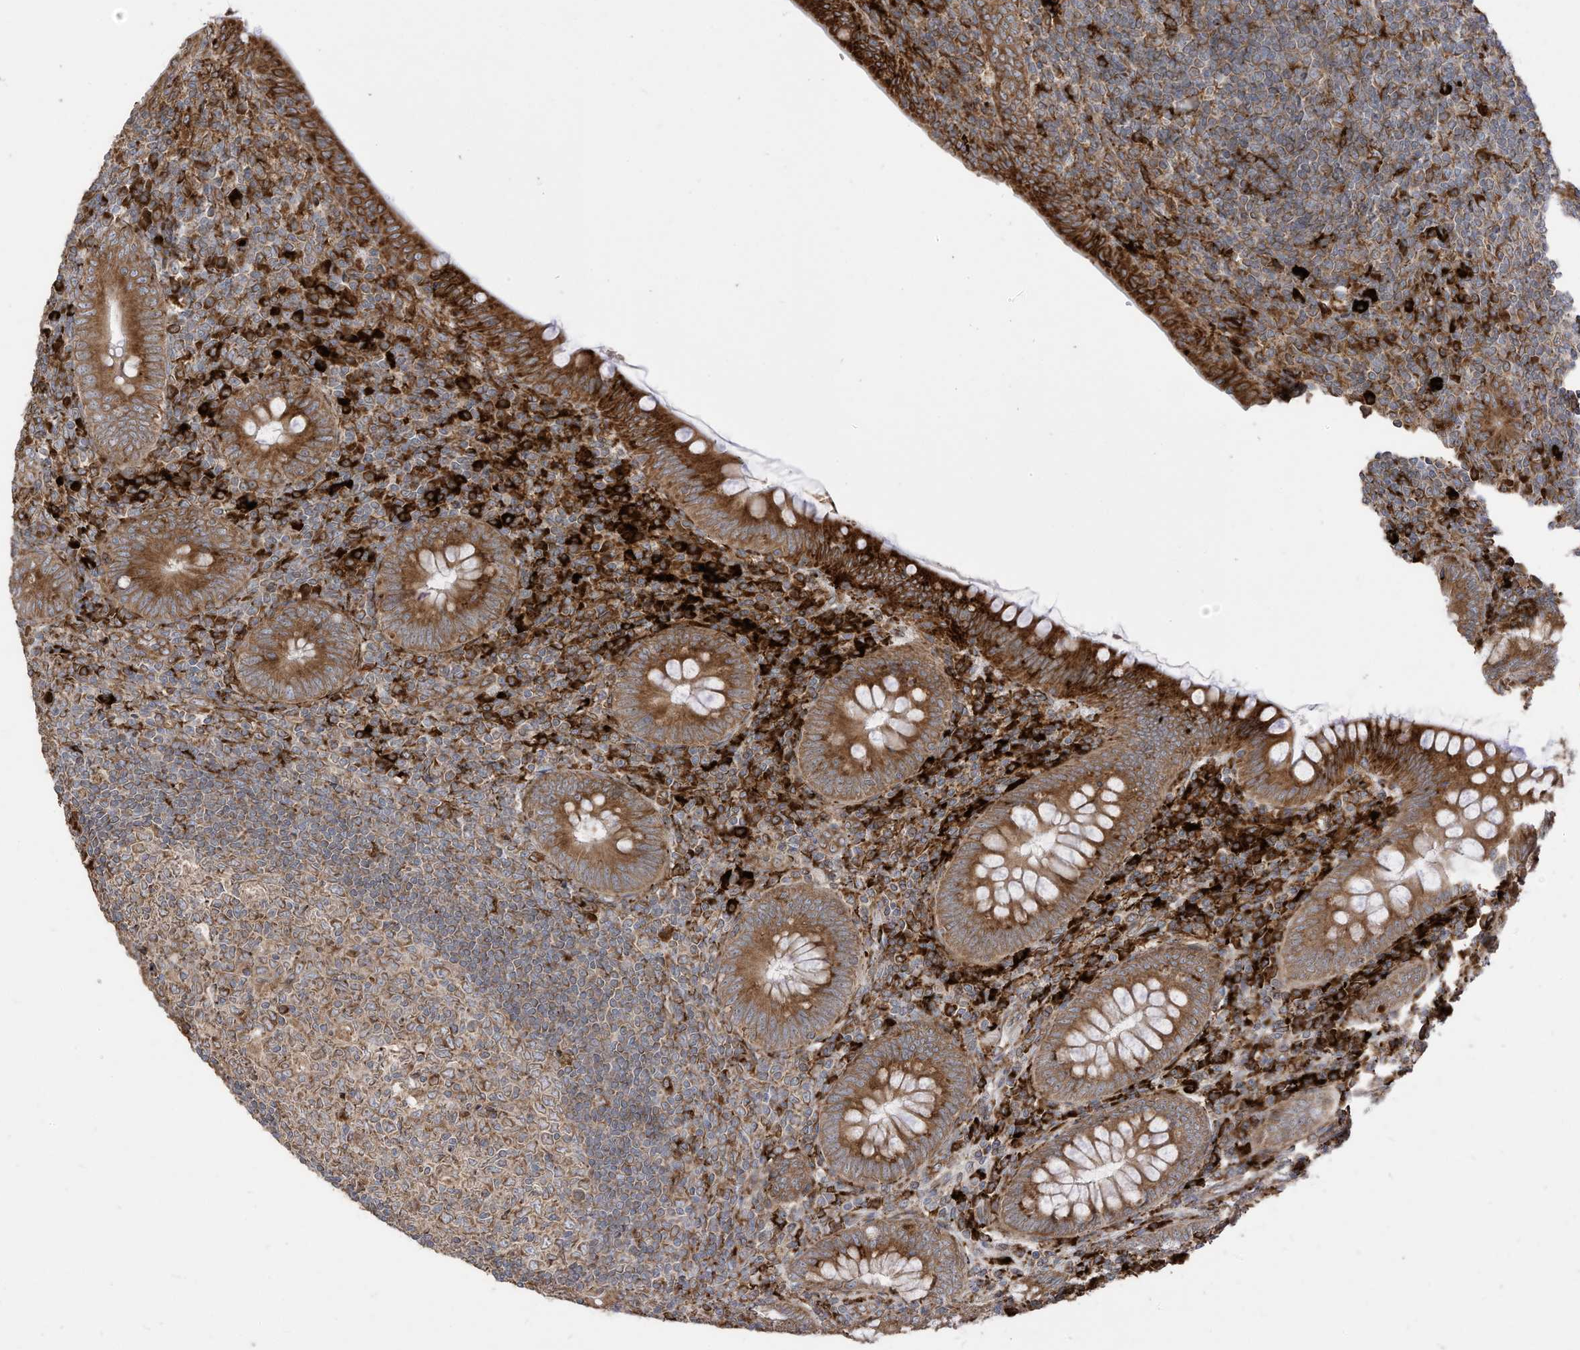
{"staining": {"intensity": "strong", "quantity": ">75%", "location": "cytoplasmic/membranous"}, "tissue": "appendix", "cell_type": "Glandular cells", "image_type": "normal", "snomed": [{"axis": "morphology", "description": "Normal tissue, NOS"}, {"axis": "topography", "description": "Appendix"}], "caption": "This photomicrograph displays IHC staining of normal appendix, with high strong cytoplasmic/membranous positivity in approximately >75% of glandular cells.", "gene": "TRNAU1AP", "patient": {"sex": "male", "age": 14}}